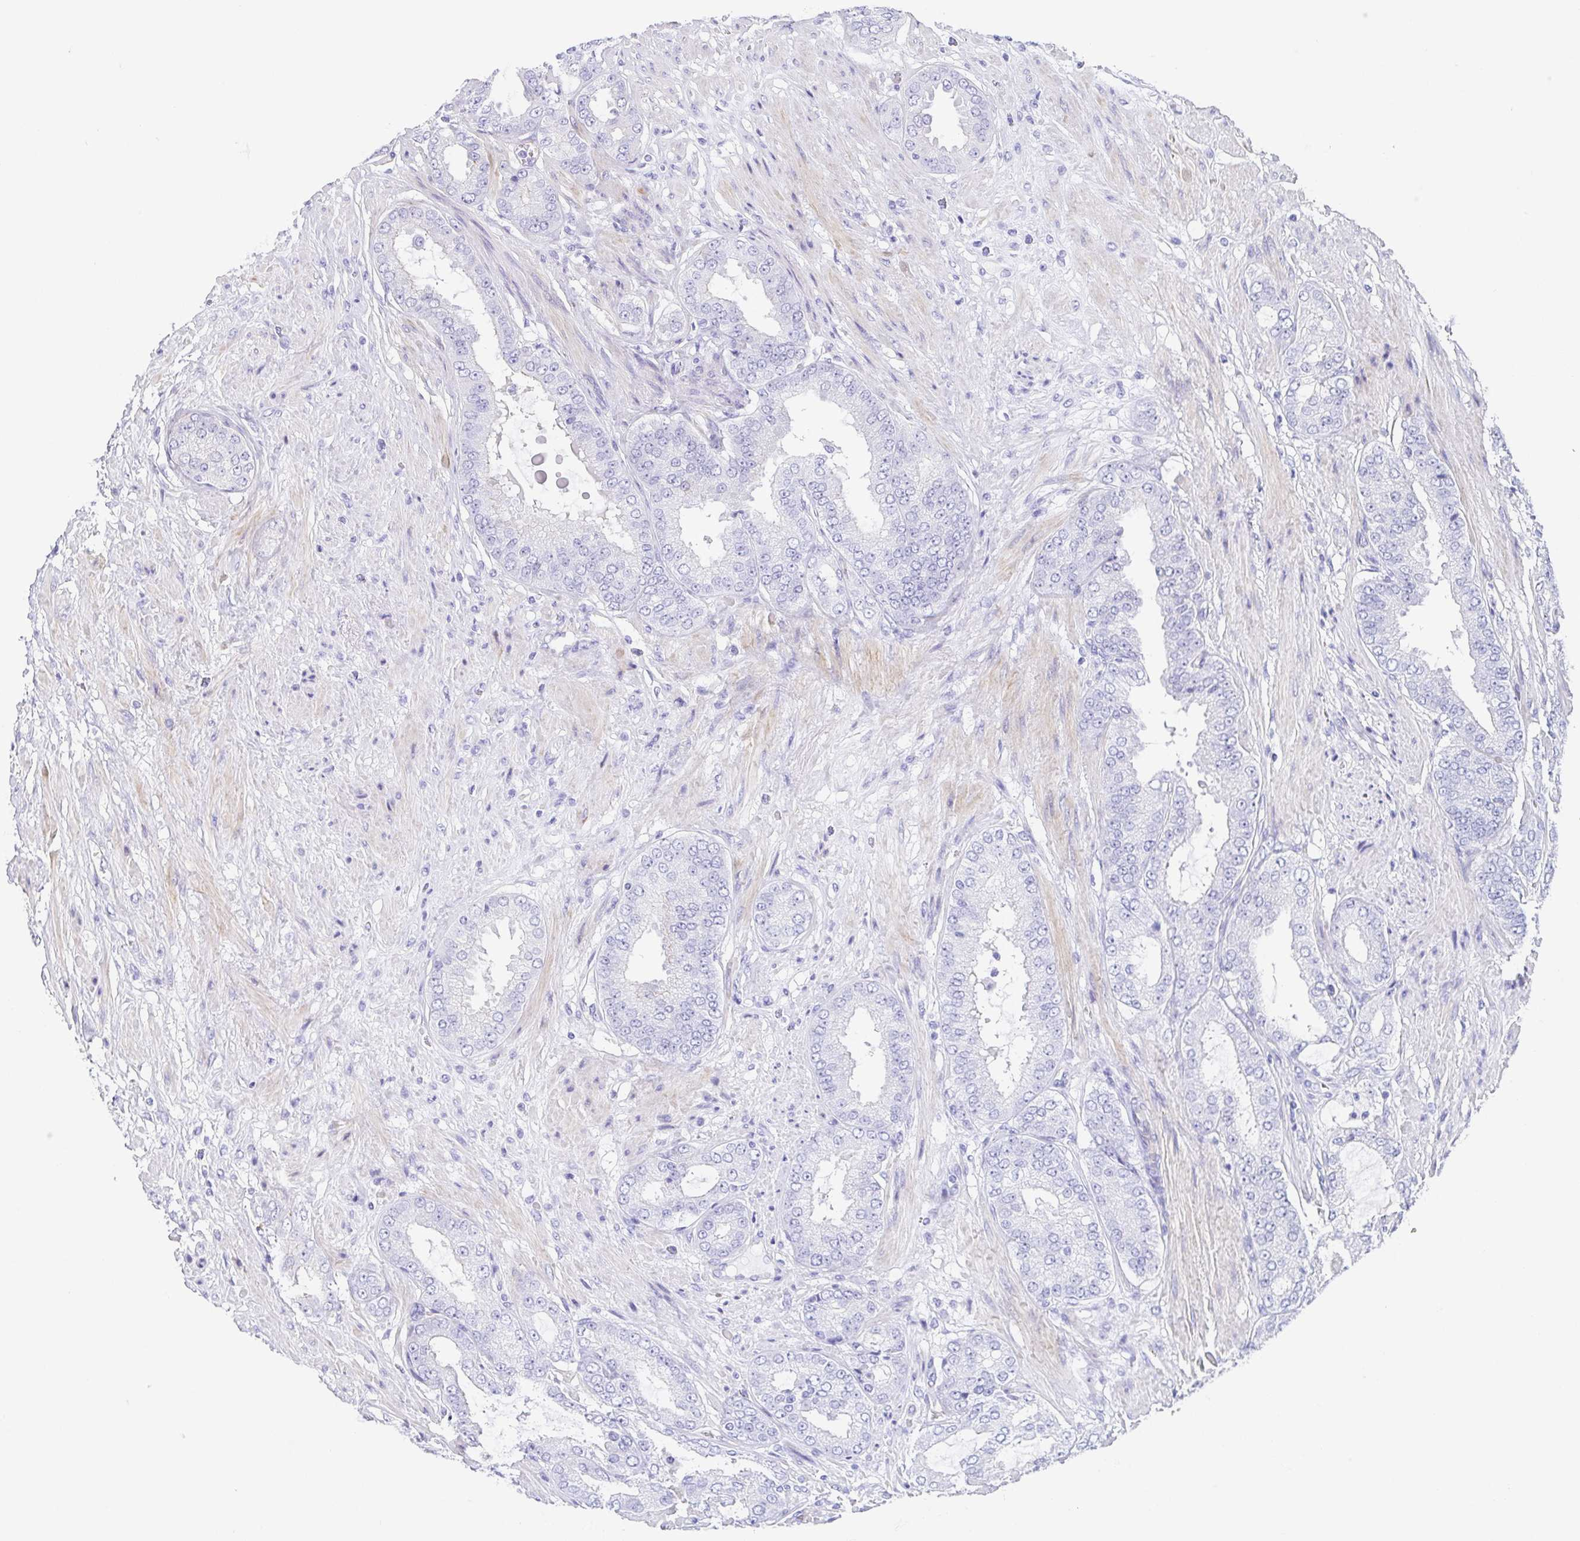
{"staining": {"intensity": "negative", "quantity": "none", "location": "none"}, "tissue": "prostate cancer", "cell_type": "Tumor cells", "image_type": "cancer", "snomed": [{"axis": "morphology", "description": "Adenocarcinoma, High grade"}, {"axis": "topography", "description": "Prostate"}], "caption": "DAB immunohistochemical staining of human prostate cancer (high-grade adenocarcinoma) demonstrates no significant positivity in tumor cells. (DAB (3,3'-diaminobenzidine) IHC, high magnification).", "gene": "TRAM2", "patient": {"sex": "male", "age": 71}}